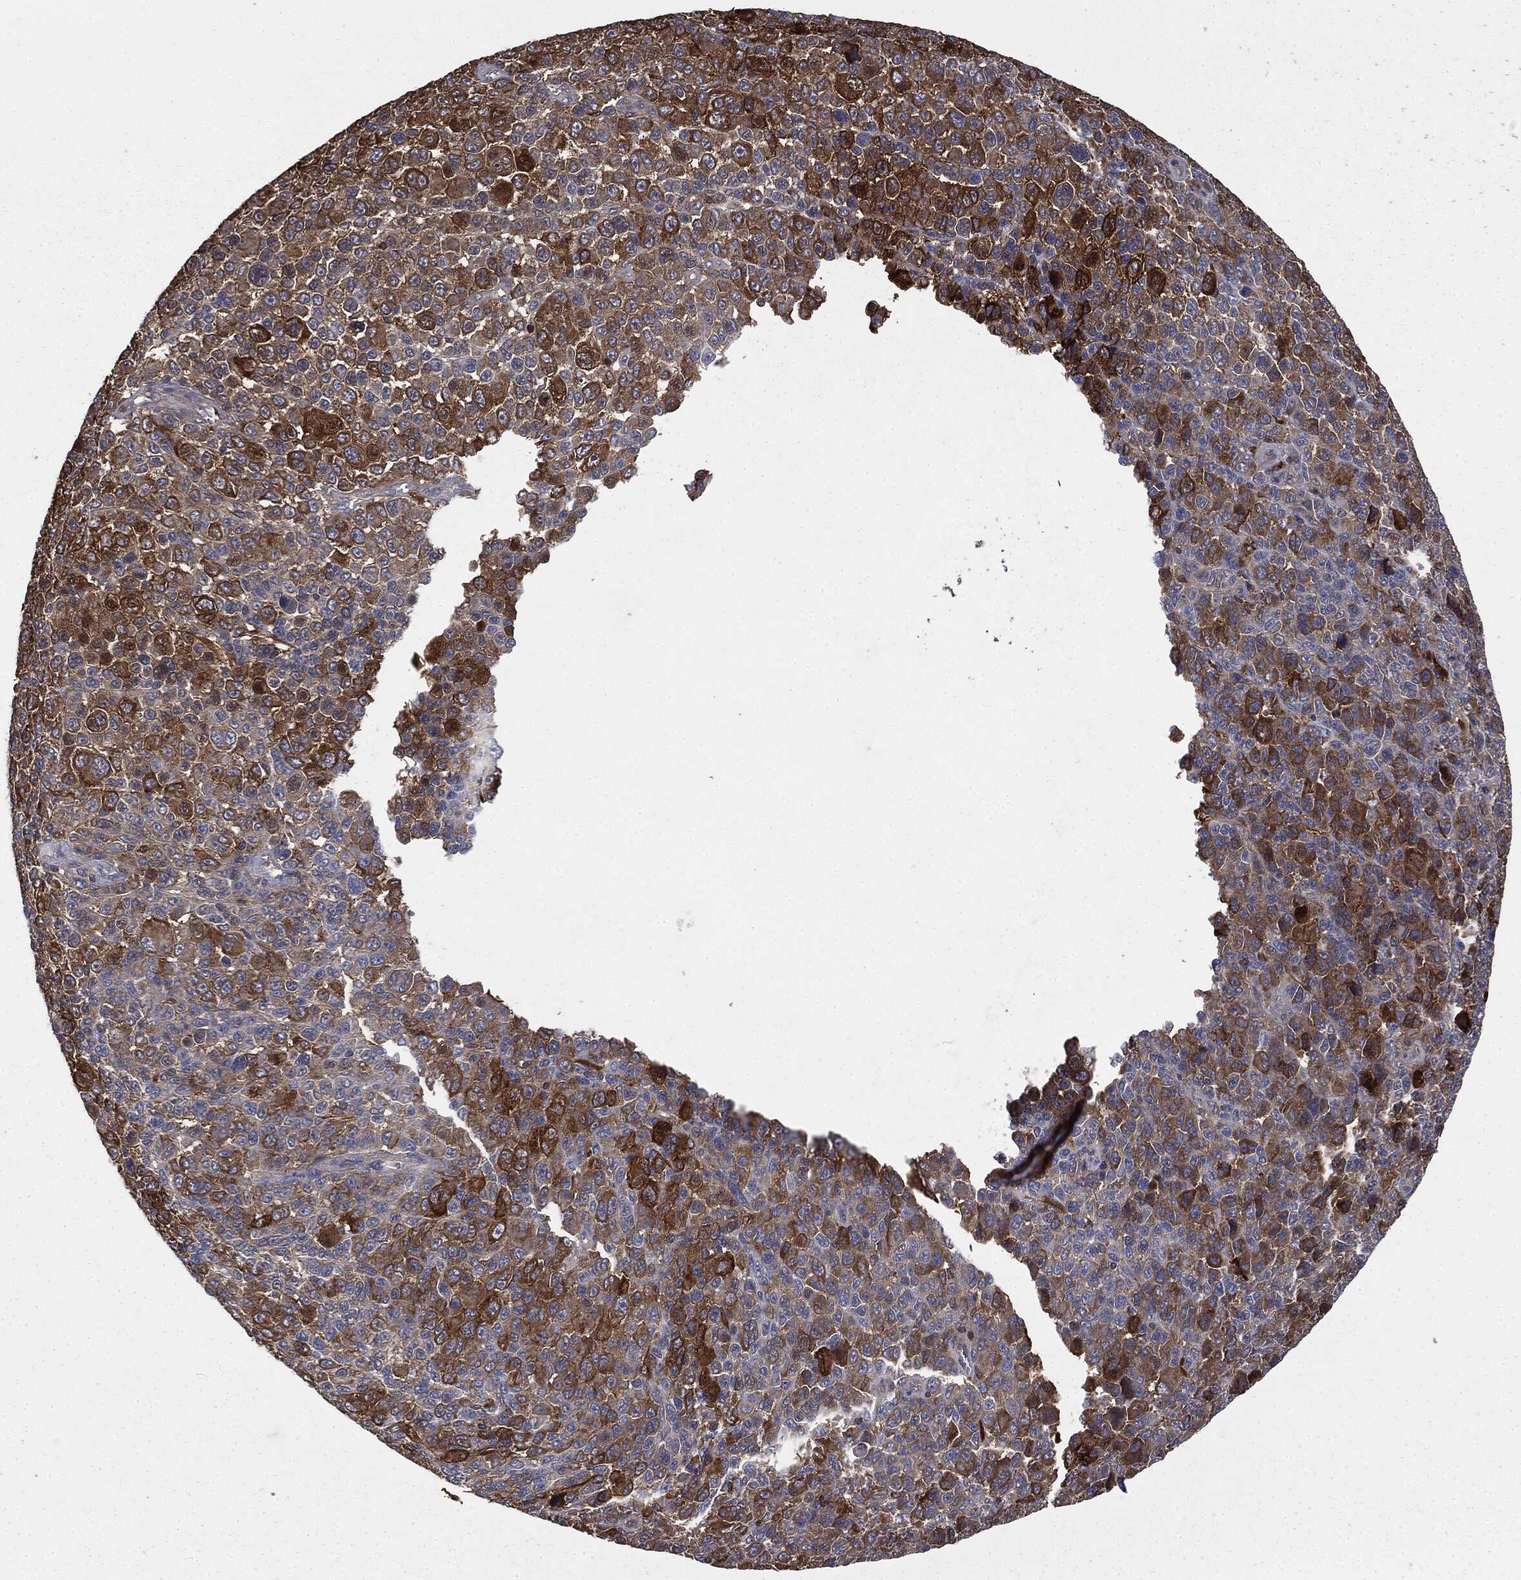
{"staining": {"intensity": "strong", "quantity": "25%-75%", "location": "cytoplasmic/membranous"}, "tissue": "melanoma", "cell_type": "Tumor cells", "image_type": "cancer", "snomed": [{"axis": "morphology", "description": "Malignant melanoma, NOS"}, {"axis": "topography", "description": "Skin"}], "caption": "Brown immunohistochemical staining in human malignant melanoma shows strong cytoplasmic/membranous positivity in approximately 25%-75% of tumor cells.", "gene": "GNB5", "patient": {"sex": "female", "age": 57}}